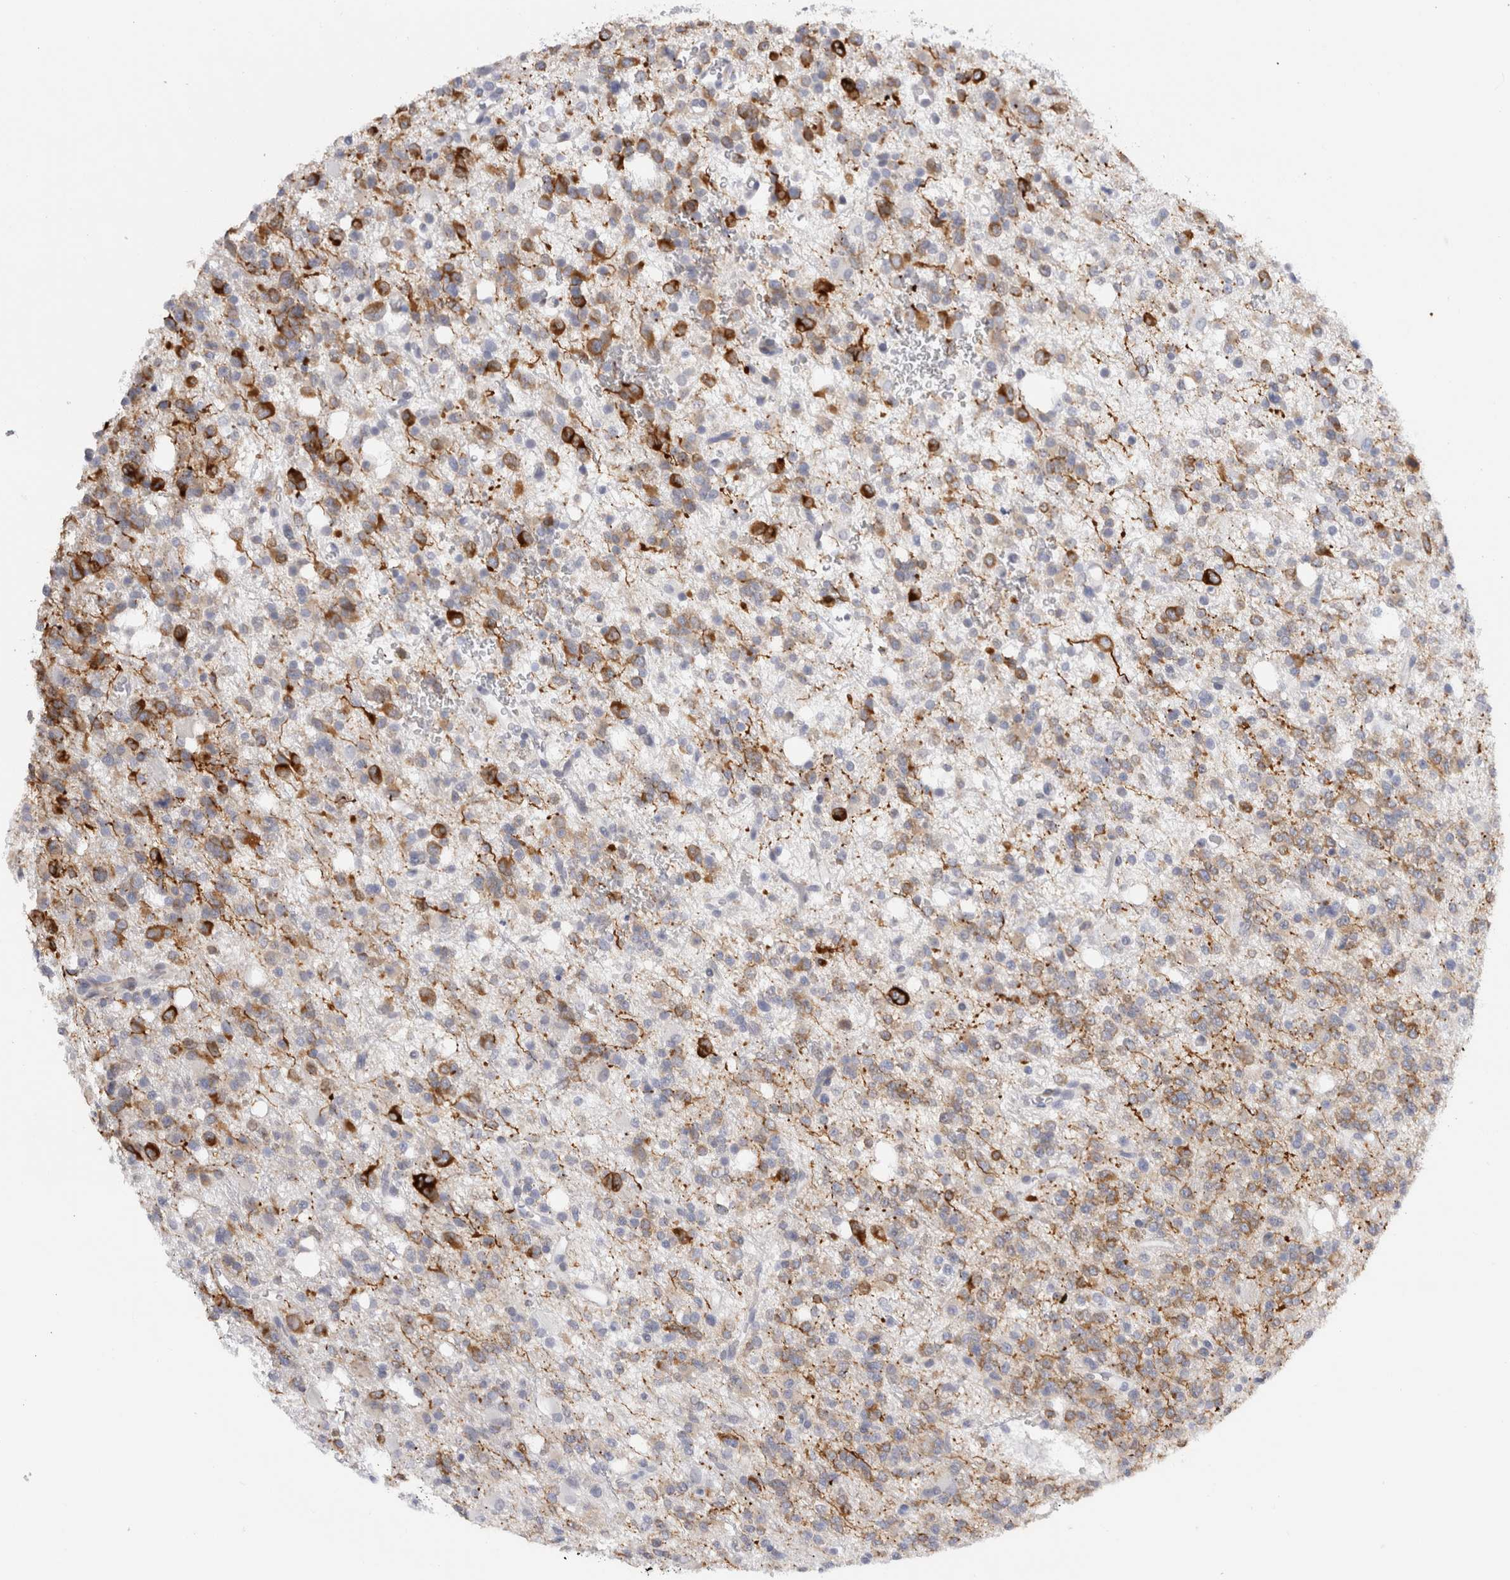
{"staining": {"intensity": "strong", "quantity": "25%-75%", "location": "cytoplasmic/membranous"}, "tissue": "glioma", "cell_type": "Tumor cells", "image_type": "cancer", "snomed": [{"axis": "morphology", "description": "Glioma, malignant, High grade"}, {"axis": "topography", "description": "Brain"}], "caption": "DAB immunohistochemical staining of glioma demonstrates strong cytoplasmic/membranous protein expression in approximately 25%-75% of tumor cells.", "gene": "C9orf50", "patient": {"sex": "female", "age": 62}}